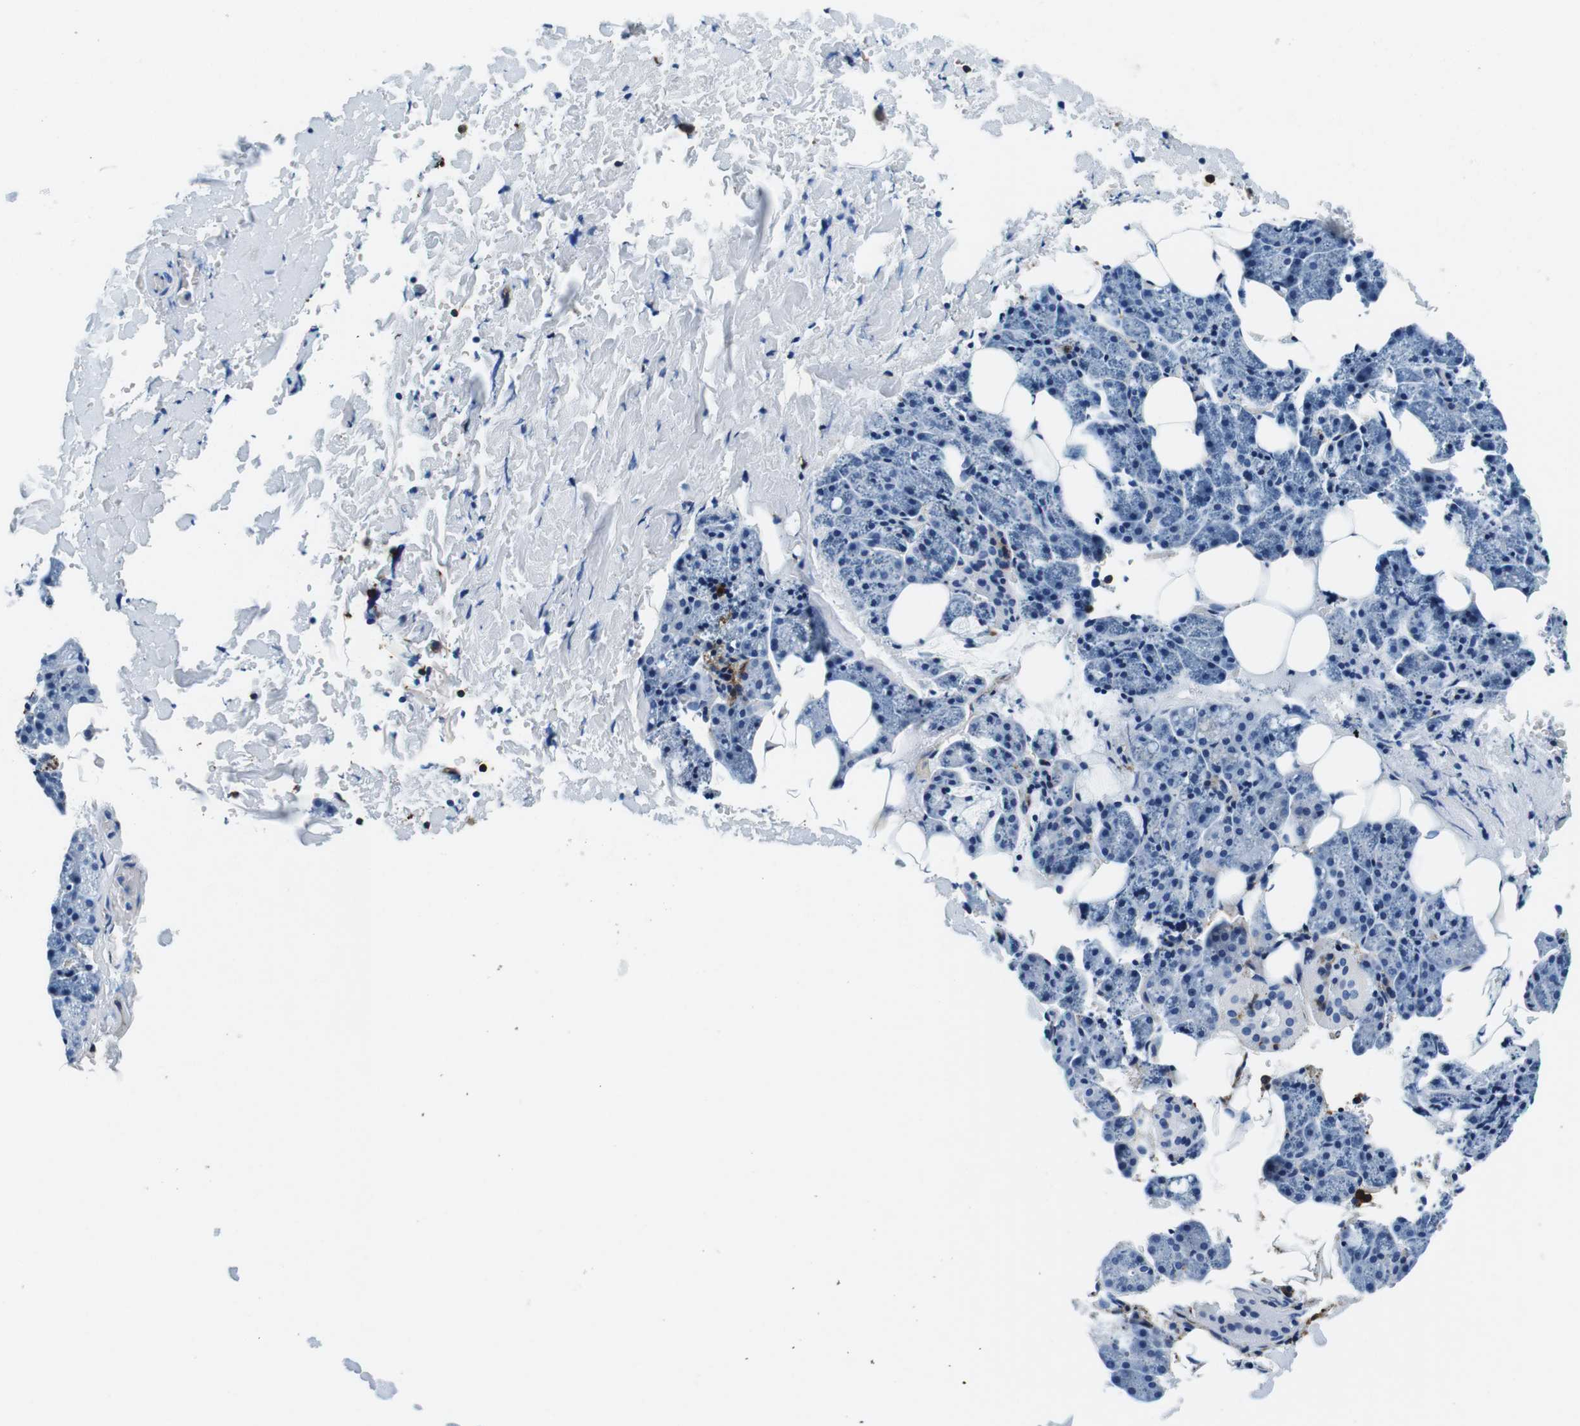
{"staining": {"intensity": "moderate", "quantity": "<25%", "location": "cytoplasmic/membranous"}, "tissue": "salivary gland", "cell_type": "Glandular cells", "image_type": "normal", "snomed": [{"axis": "morphology", "description": "Normal tissue, NOS"}, {"axis": "topography", "description": "Lymph node"}, {"axis": "topography", "description": "Salivary gland"}], "caption": "The histopathology image displays a brown stain indicating the presence of a protein in the cytoplasmic/membranous of glandular cells in salivary gland. Nuclei are stained in blue.", "gene": "HLA", "patient": {"sex": "male", "age": 8}}